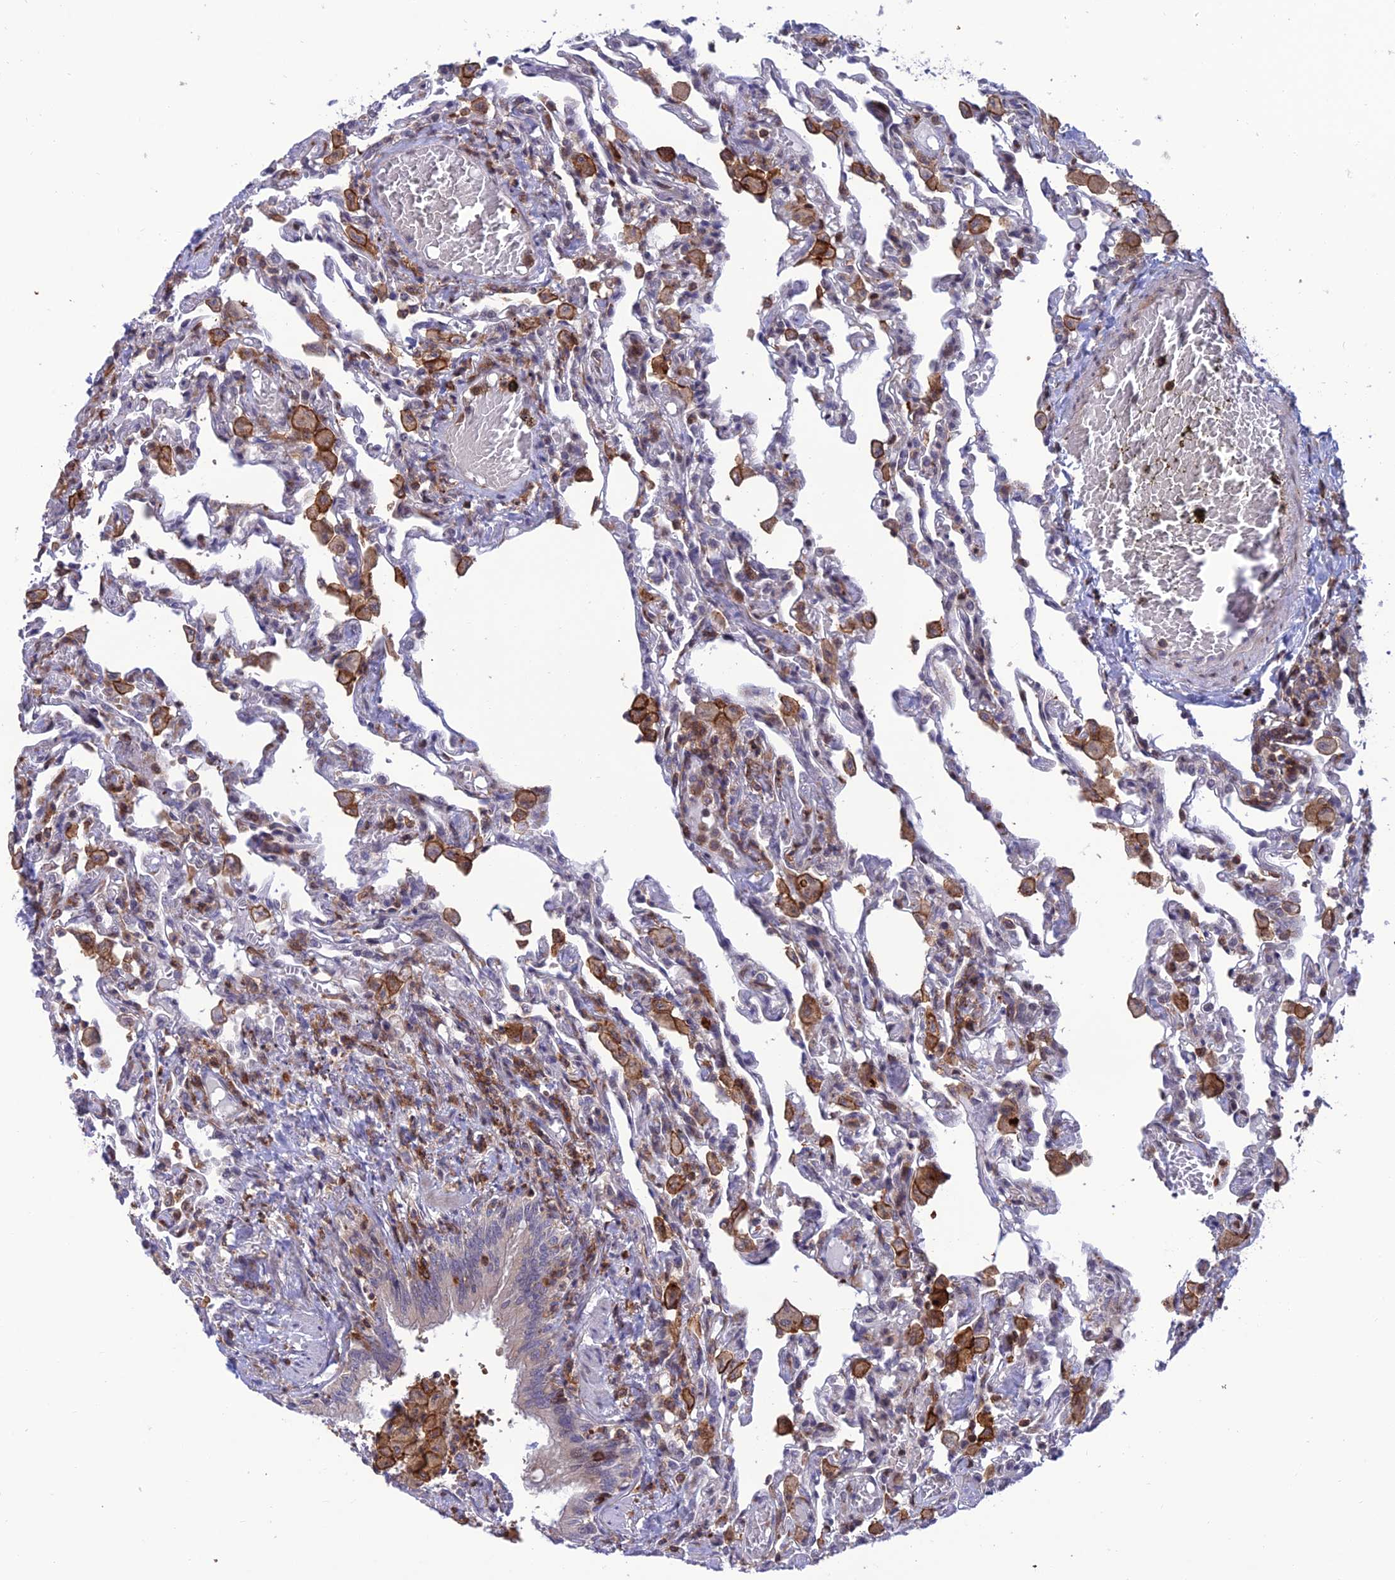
{"staining": {"intensity": "negative", "quantity": "none", "location": "none"}, "tissue": "lung", "cell_type": "Alveolar cells", "image_type": "normal", "snomed": [{"axis": "morphology", "description": "Normal tissue, NOS"}, {"axis": "topography", "description": "Bronchus"}, {"axis": "topography", "description": "Lung"}], "caption": "The immunohistochemistry (IHC) histopathology image has no significant expression in alveolar cells of lung.", "gene": "FAM76A", "patient": {"sex": "female", "age": 49}}